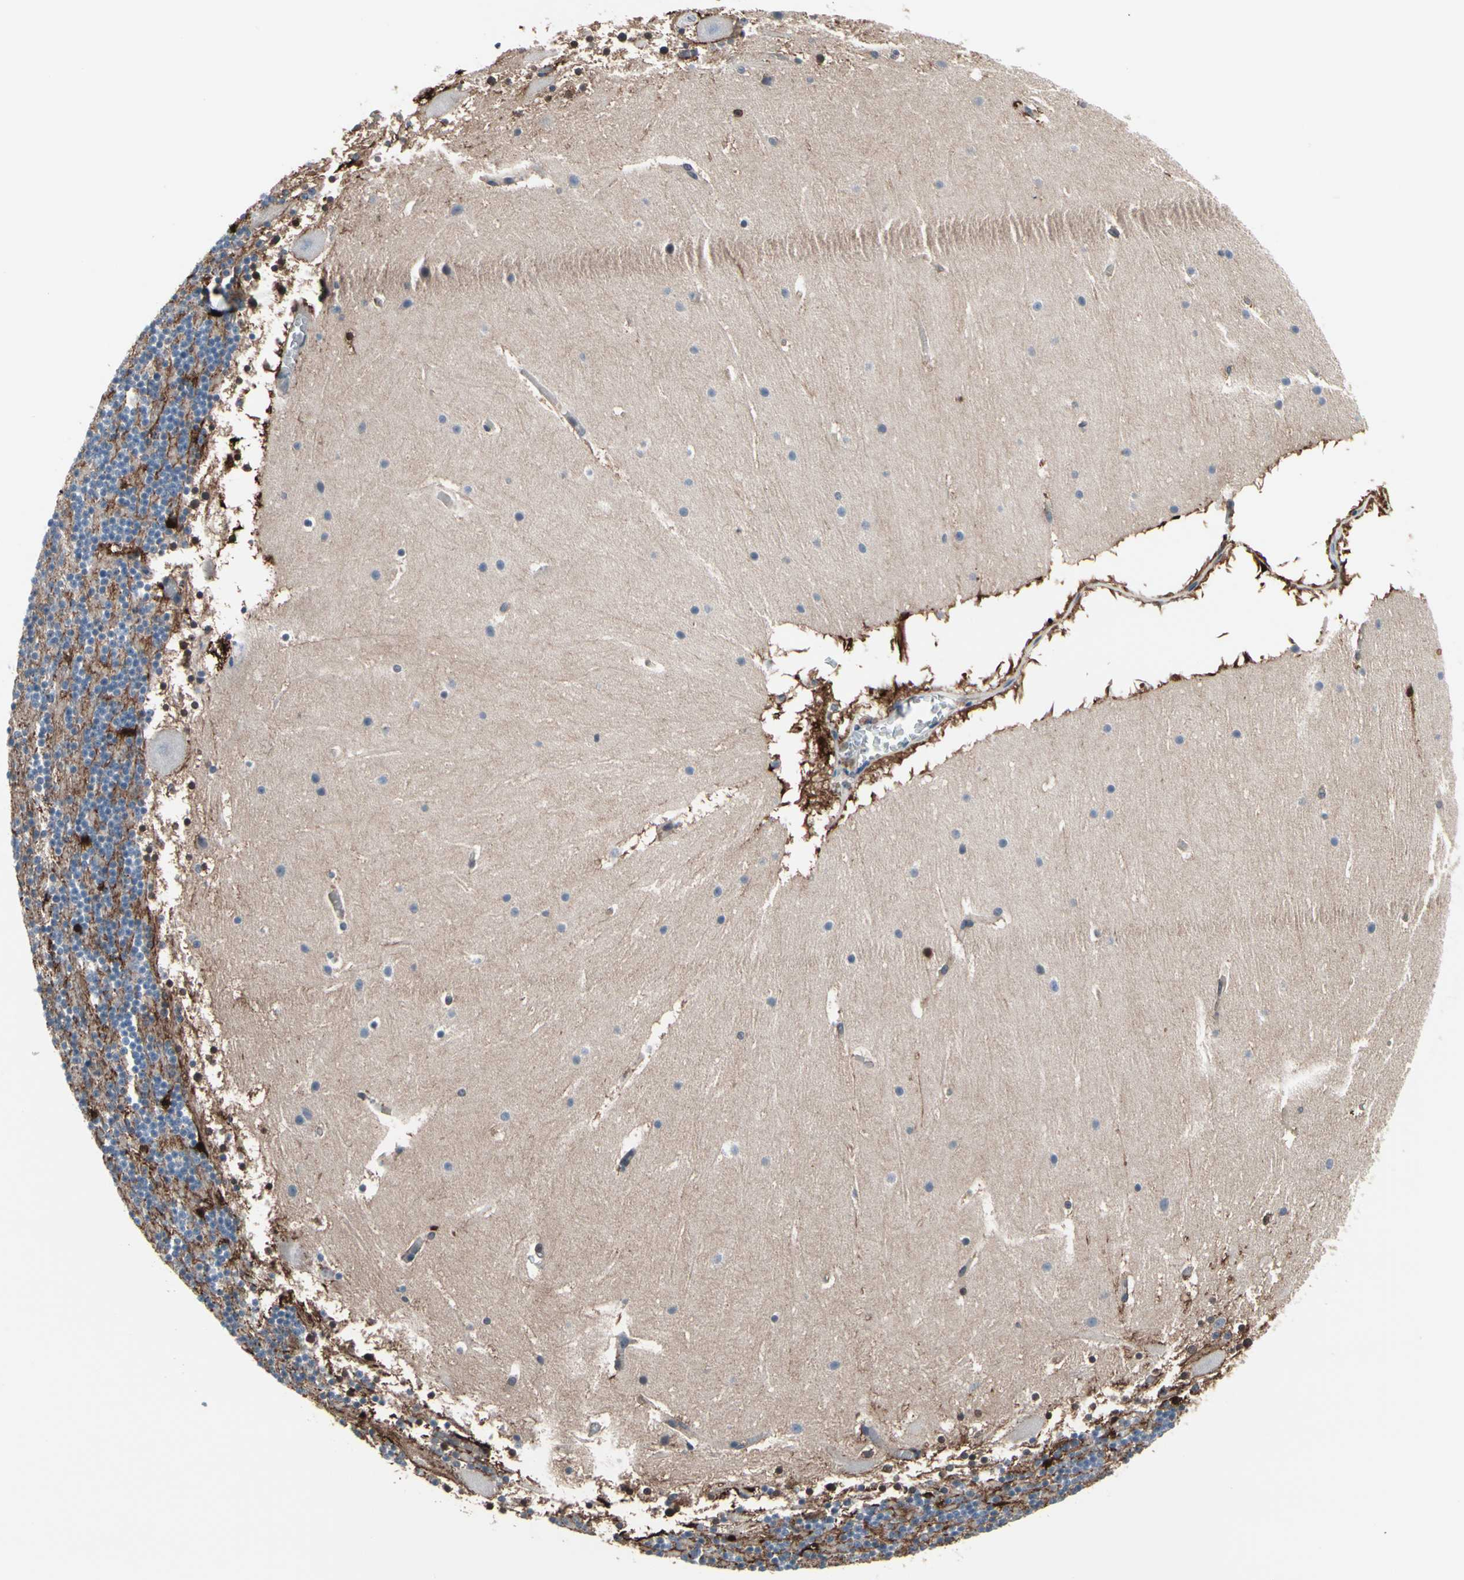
{"staining": {"intensity": "weak", "quantity": "25%-75%", "location": "cytoplasmic/membranous"}, "tissue": "cerebellum", "cell_type": "Cells in granular layer", "image_type": "normal", "snomed": [{"axis": "morphology", "description": "Normal tissue, NOS"}, {"axis": "topography", "description": "Cerebellum"}], "caption": "Immunohistochemical staining of benign human cerebellum reveals low levels of weak cytoplasmic/membranous staining in about 25%-75% of cells in granular layer. (DAB IHC with brightfield microscopy, high magnification).", "gene": "PRDX6", "patient": {"sex": "male", "age": 45}}